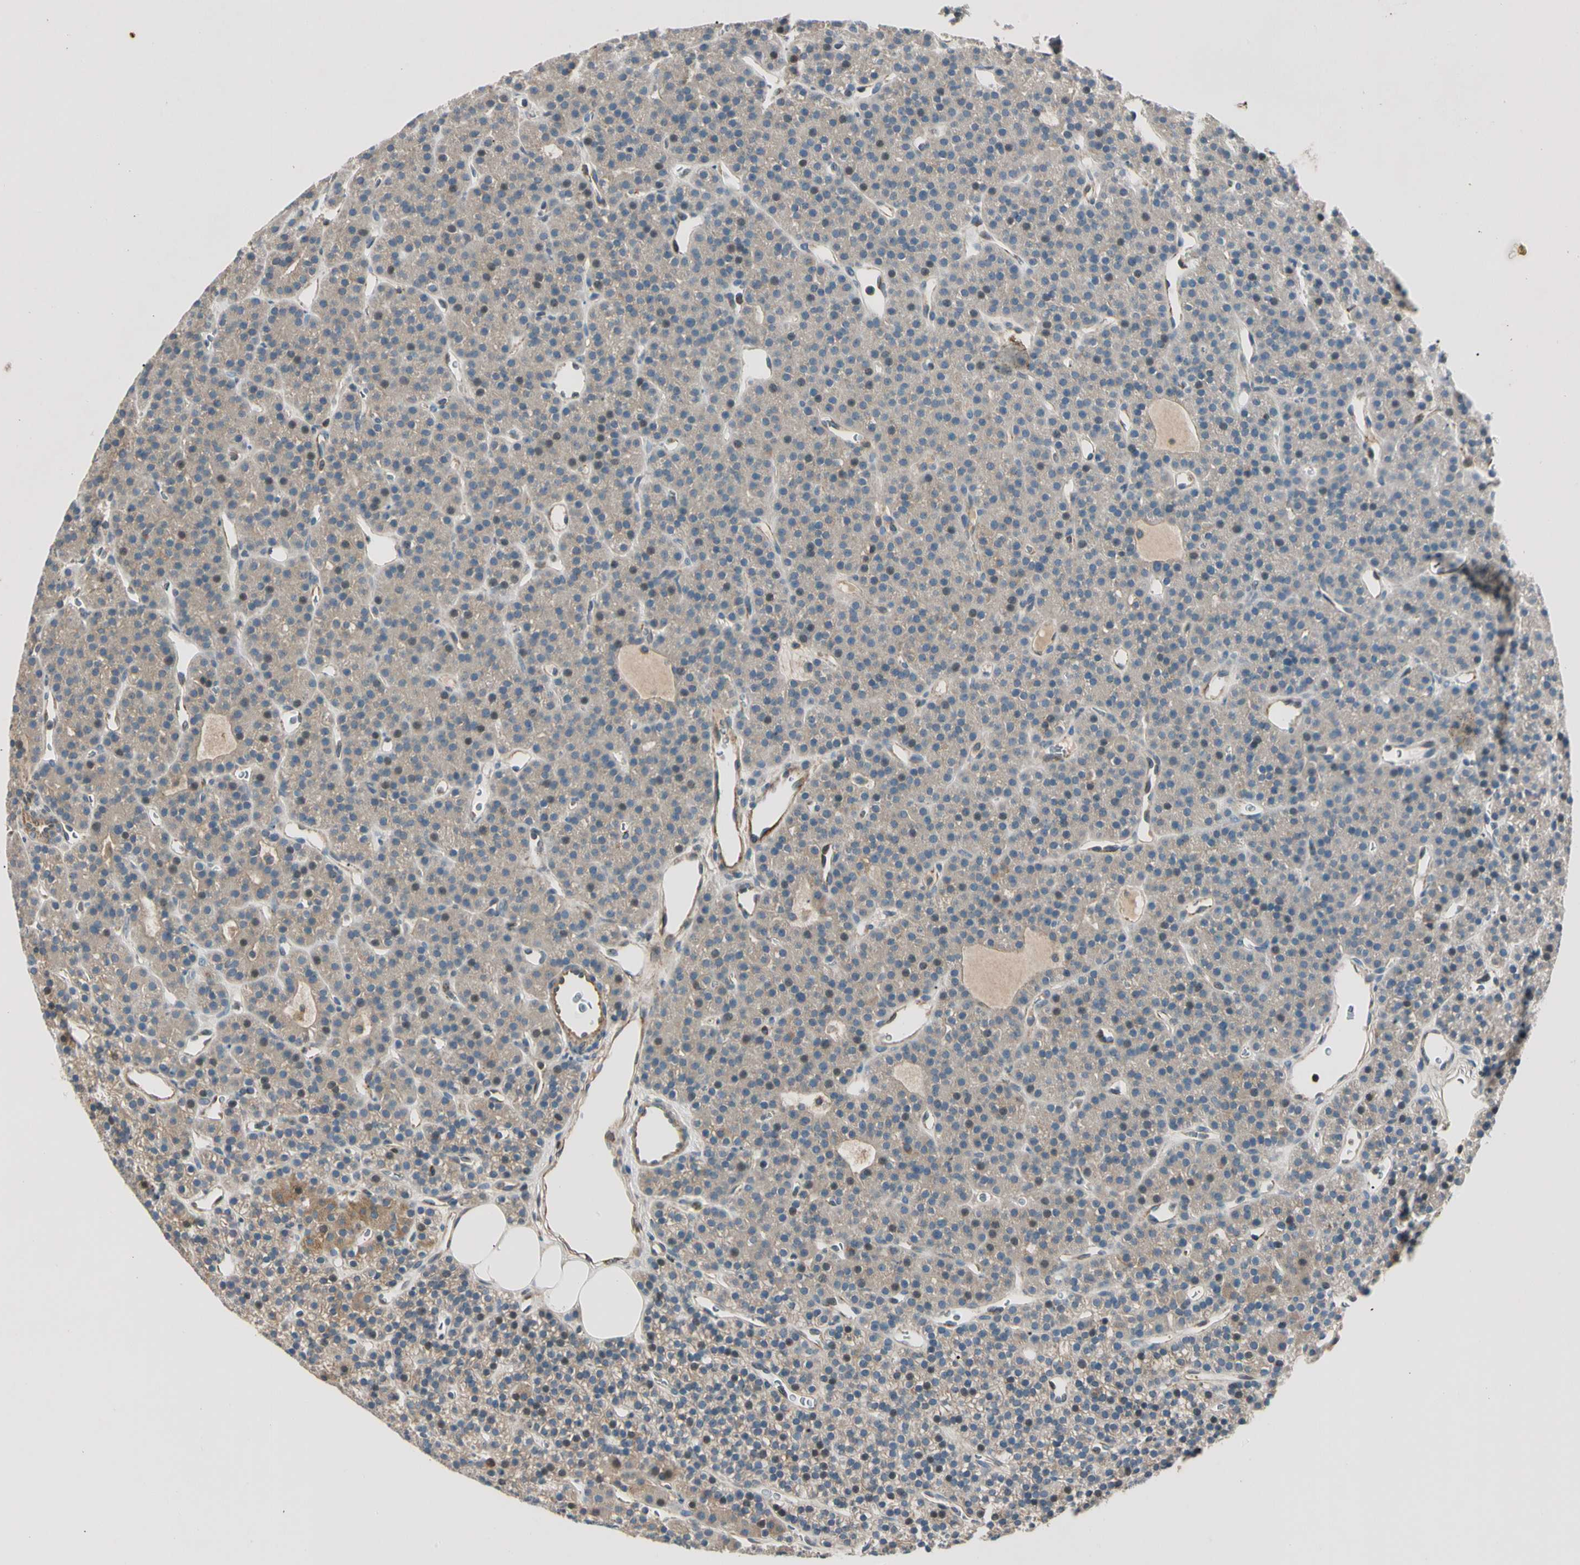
{"staining": {"intensity": "moderate", "quantity": ">75%", "location": "cytoplasmic/membranous"}, "tissue": "parathyroid gland", "cell_type": "Glandular cells", "image_type": "normal", "snomed": [{"axis": "morphology", "description": "Normal tissue, NOS"}, {"axis": "morphology", "description": "Hyperplasia, NOS"}, {"axis": "topography", "description": "Parathyroid gland"}], "caption": "Glandular cells demonstrate moderate cytoplasmic/membranous staining in approximately >75% of cells in unremarkable parathyroid gland.", "gene": "CDH6", "patient": {"sex": "male", "age": 44}}